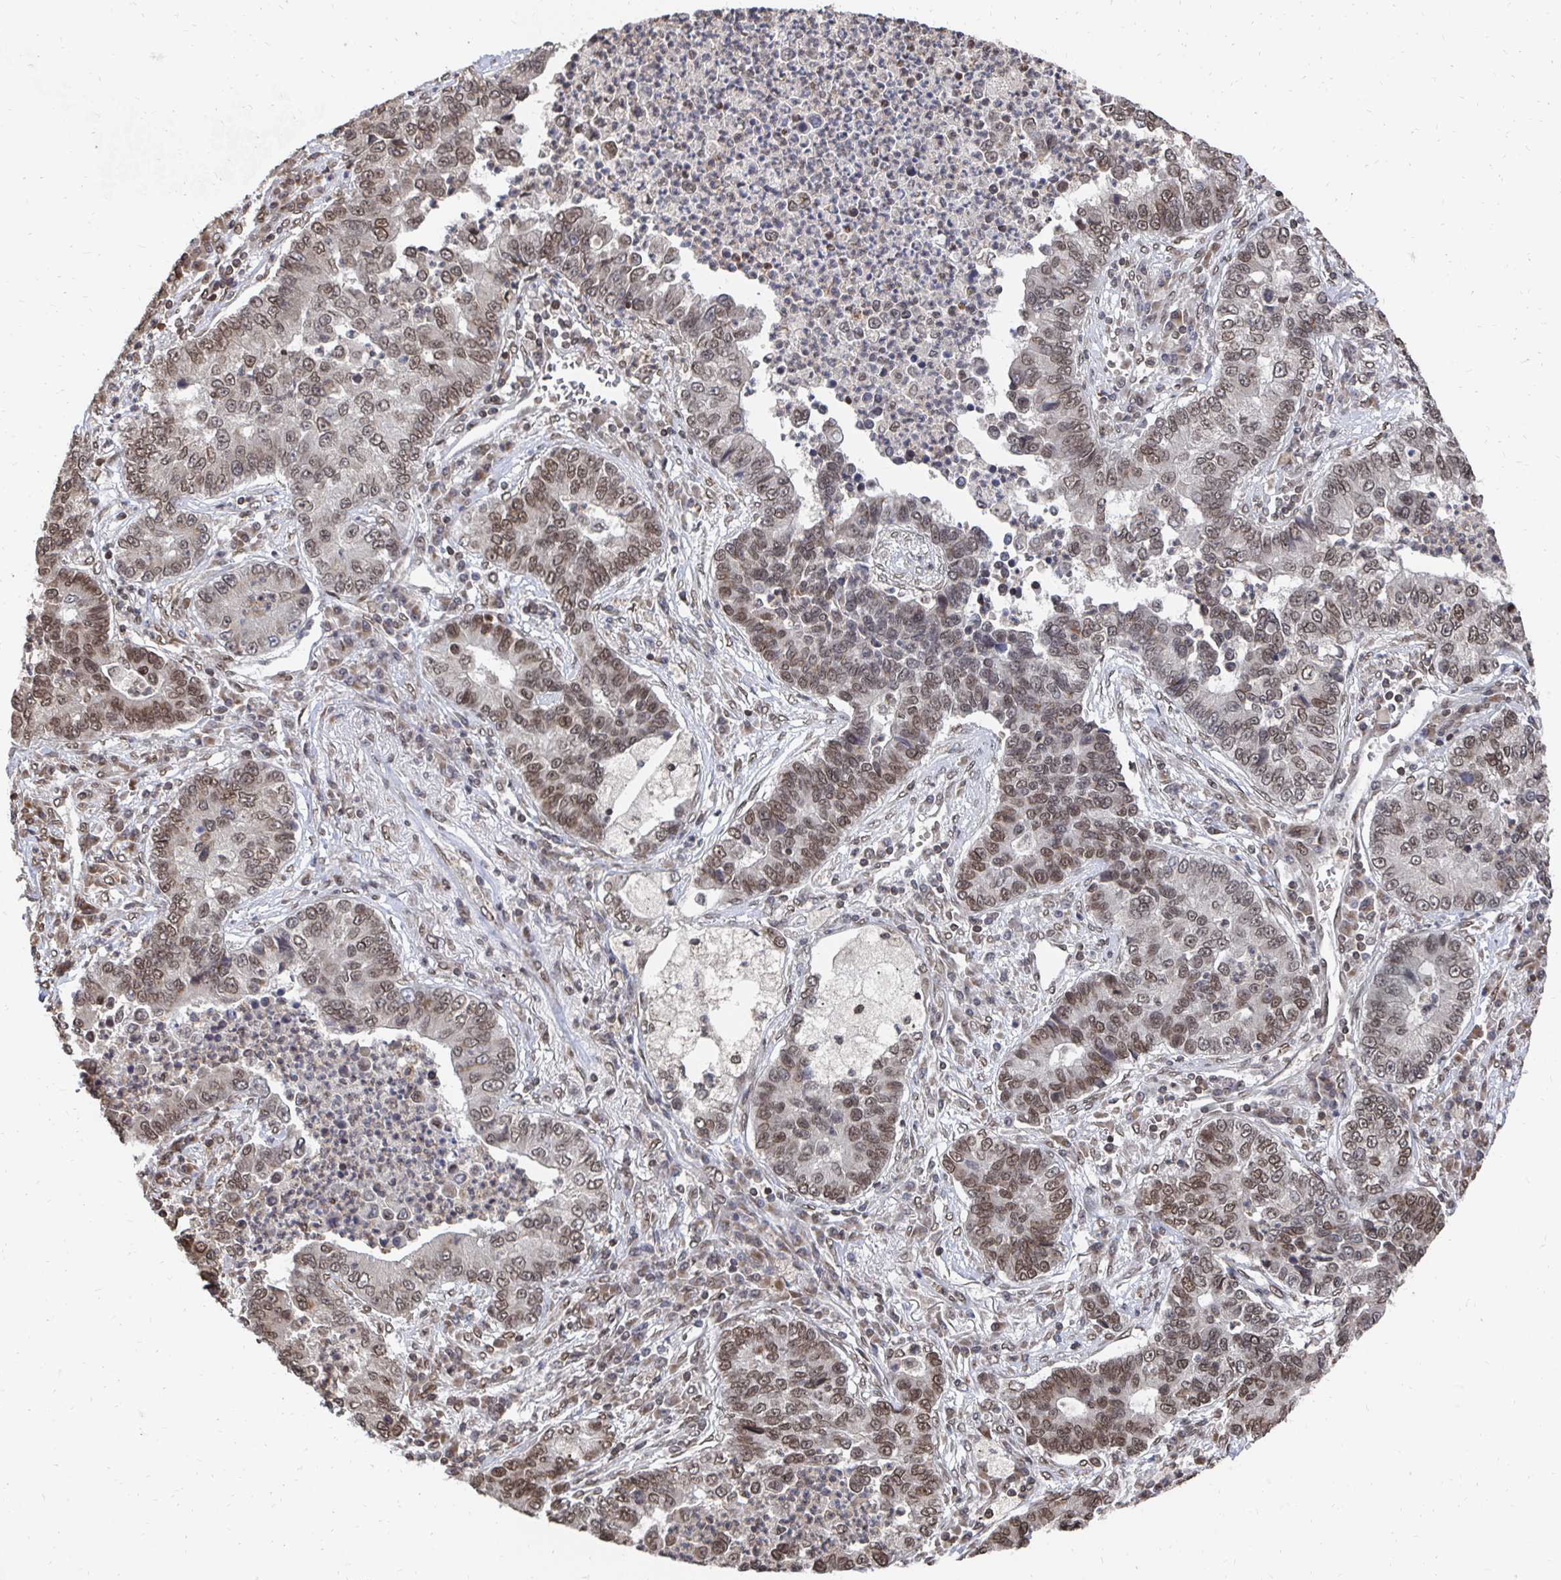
{"staining": {"intensity": "moderate", "quantity": "25%-75%", "location": "nuclear"}, "tissue": "lung cancer", "cell_type": "Tumor cells", "image_type": "cancer", "snomed": [{"axis": "morphology", "description": "Adenocarcinoma, NOS"}, {"axis": "topography", "description": "Lung"}], "caption": "Protein expression by immunohistochemistry demonstrates moderate nuclear expression in about 25%-75% of tumor cells in lung adenocarcinoma.", "gene": "GTF3C6", "patient": {"sex": "female", "age": 57}}